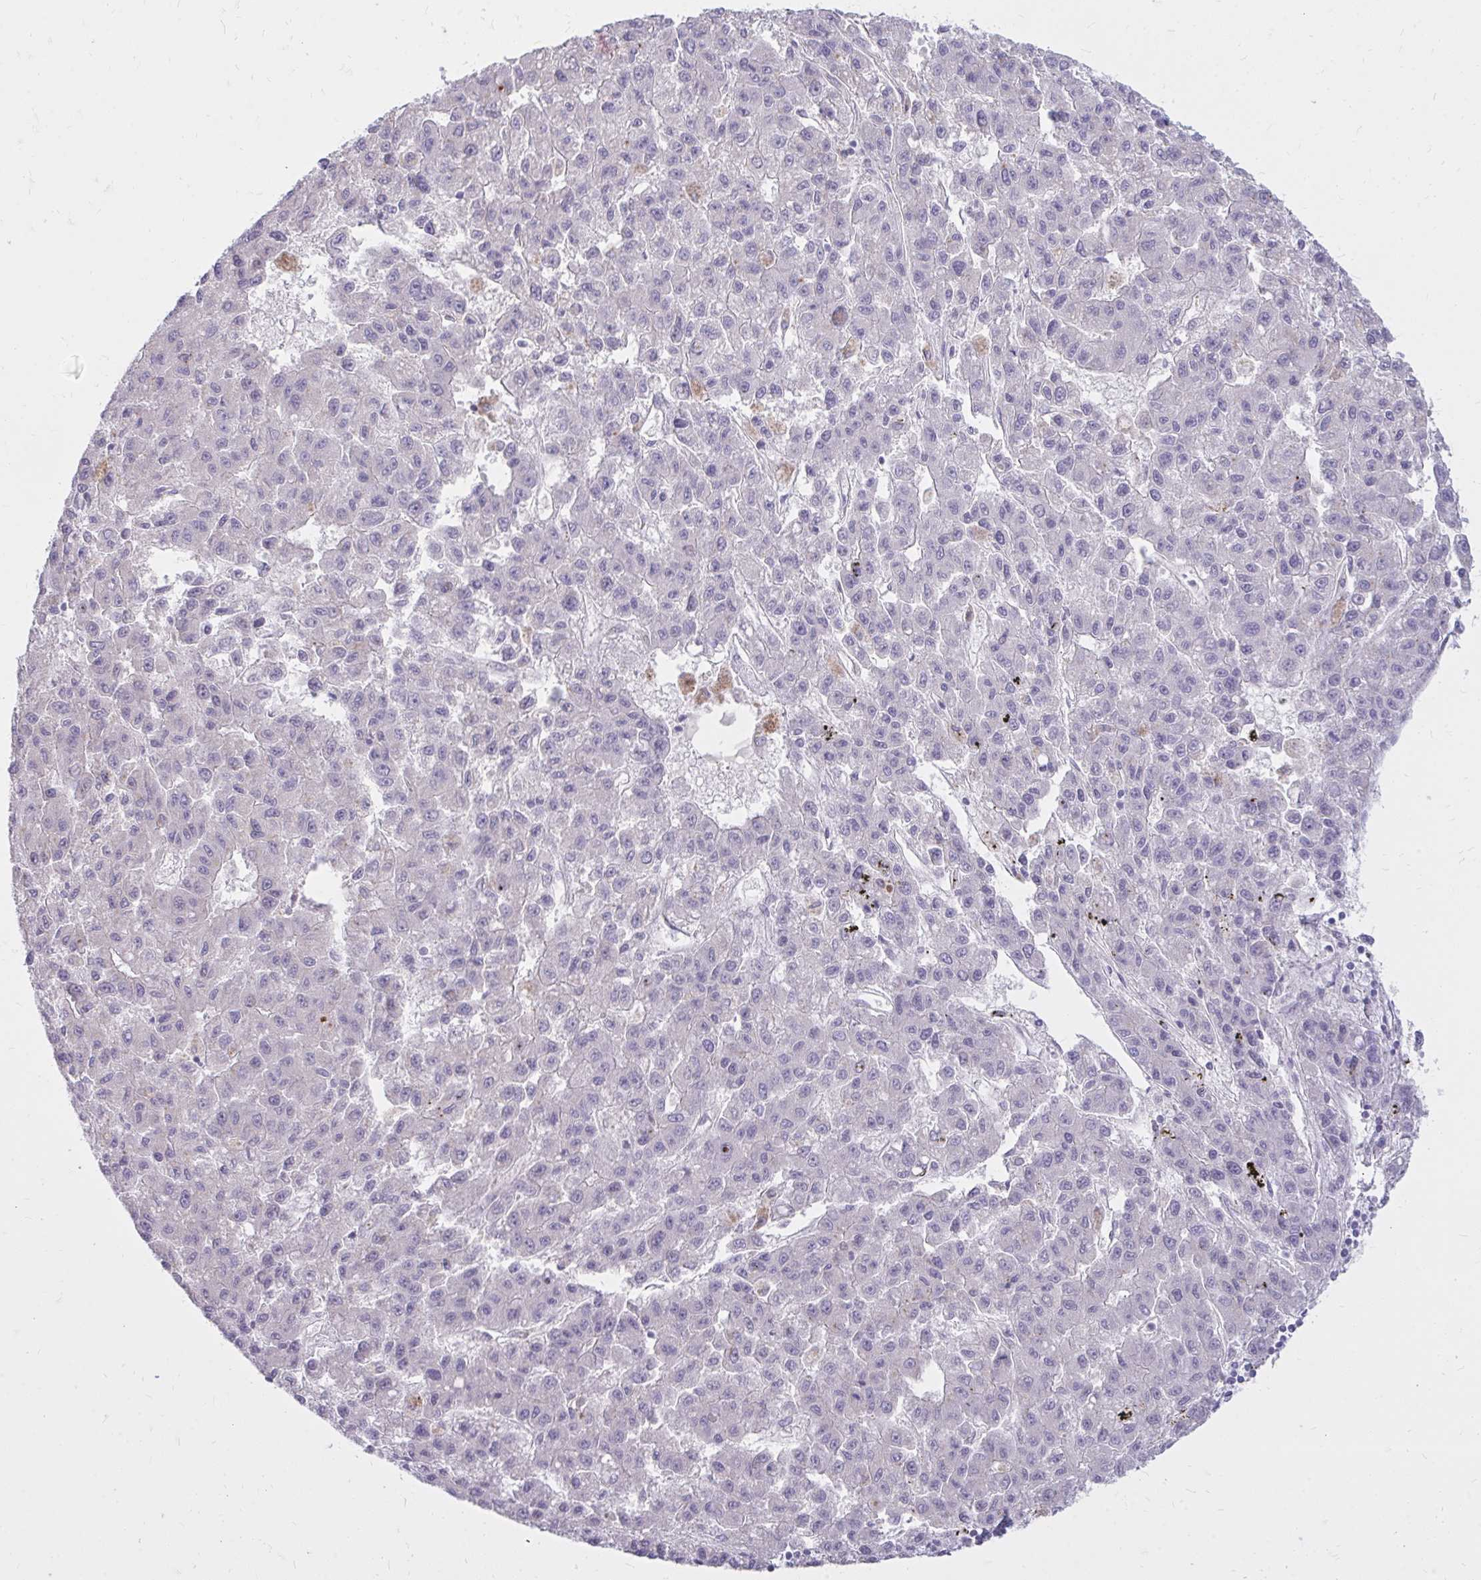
{"staining": {"intensity": "negative", "quantity": "none", "location": "none"}, "tissue": "liver cancer", "cell_type": "Tumor cells", "image_type": "cancer", "snomed": [{"axis": "morphology", "description": "Carcinoma, Hepatocellular, NOS"}, {"axis": "topography", "description": "Liver"}], "caption": "Immunohistochemistry of human hepatocellular carcinoma (liver) reveals no staining in tumor cells.", "gene": "RAB6B", "patient": {"sex": "male", "age": 70}}